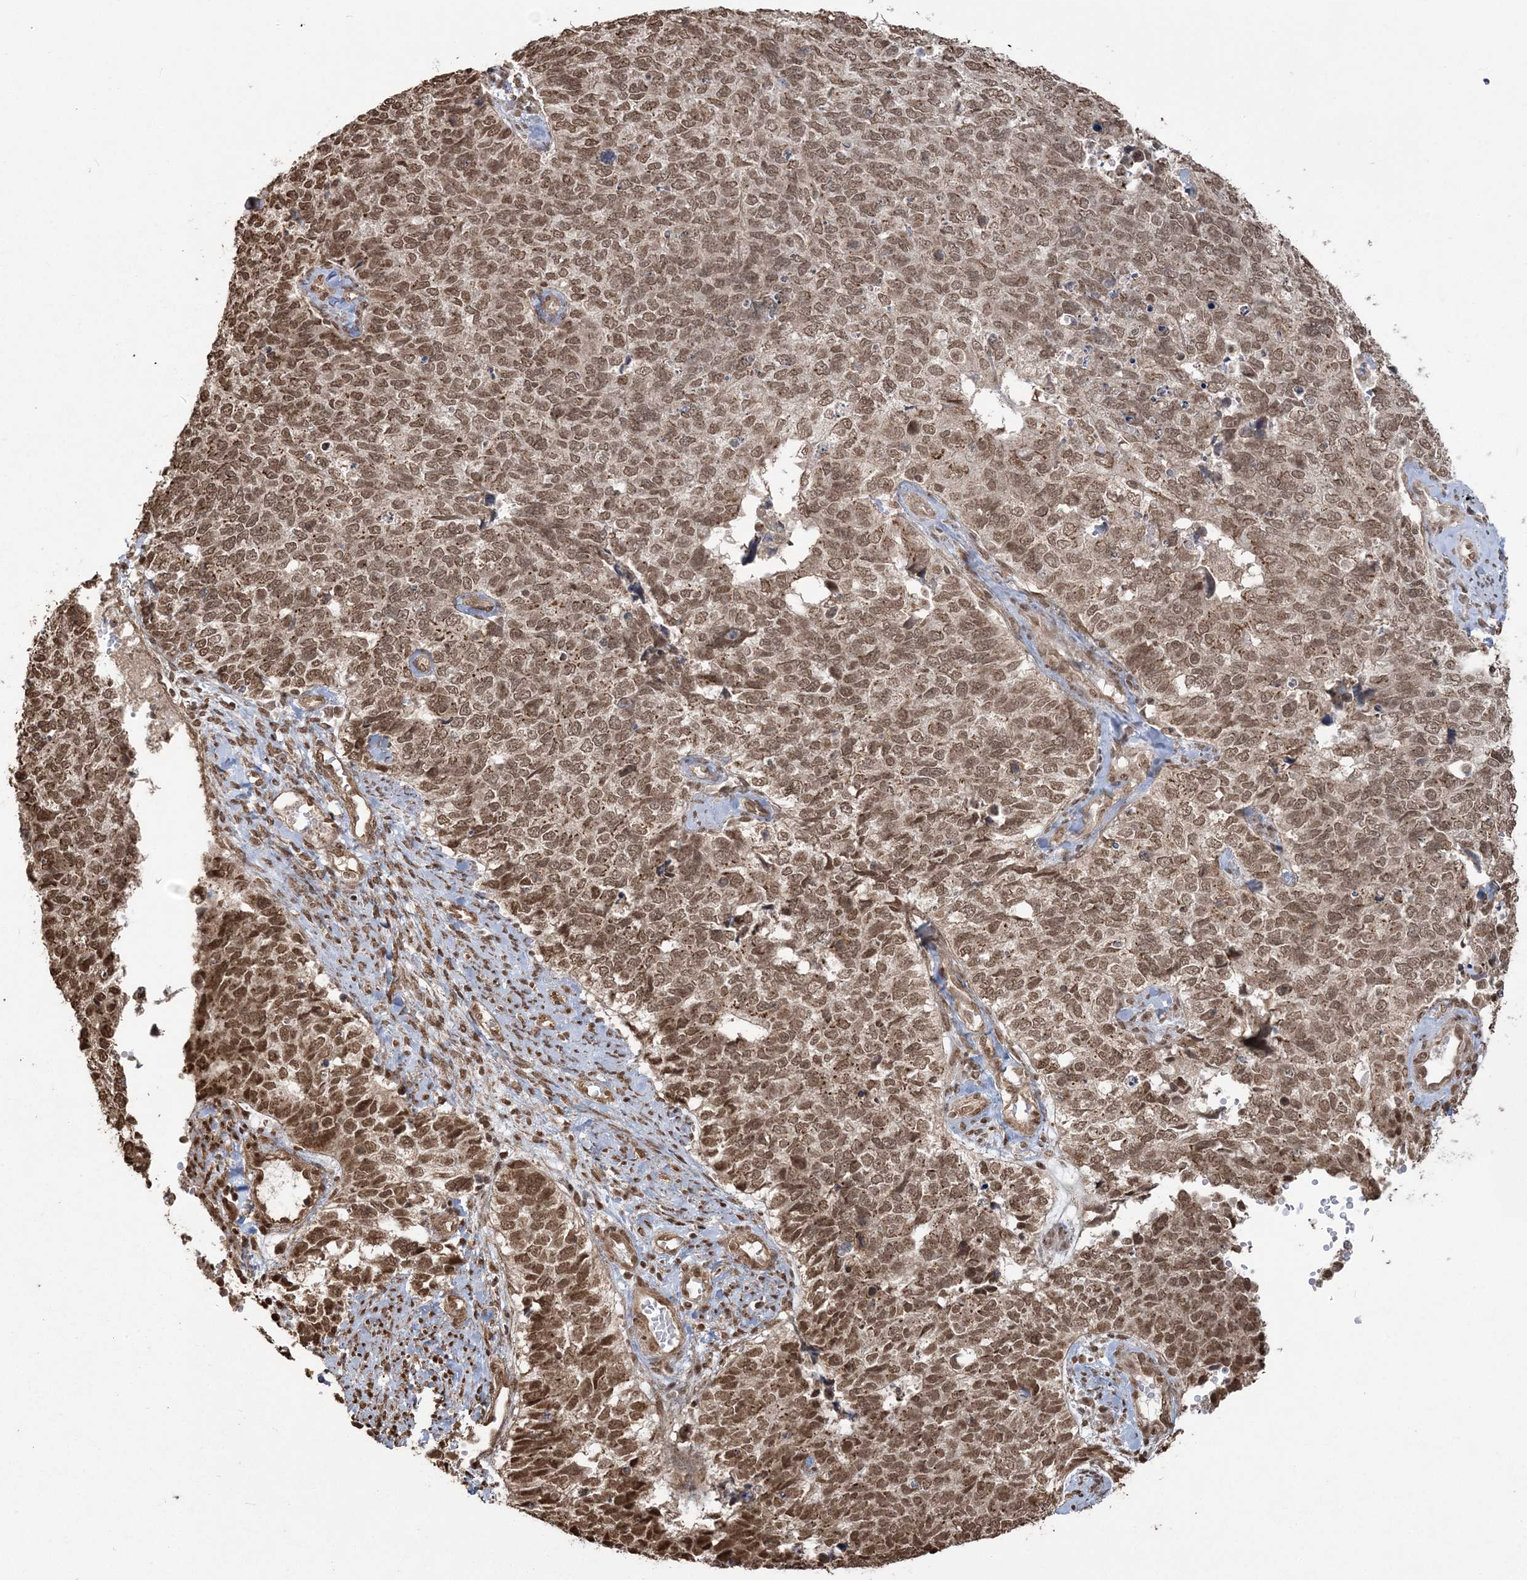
{"staining": {"intensity": "moderate", "quantity": ">75%", "location": "nuclear"}, "tissue": "cervical cancer", "cell_type": "Tumor cells", "image_type": "cancer", "snomed": [{"axis": "morphology", "description": "Squamous cell carcinoma, NOS"}, {"axis": "topography", "description": "Cervix"}], "caption": "The histopathology image reveals a brown stain indicating the presence of a protein in the nuclear of tumor cells in cervical cancer (squamous cell carcinoma). (DAB IHC with brightfield microscopy, high magnification).", "gene": "ZNF839", "patient": {"sex": "female", "age": 63}}